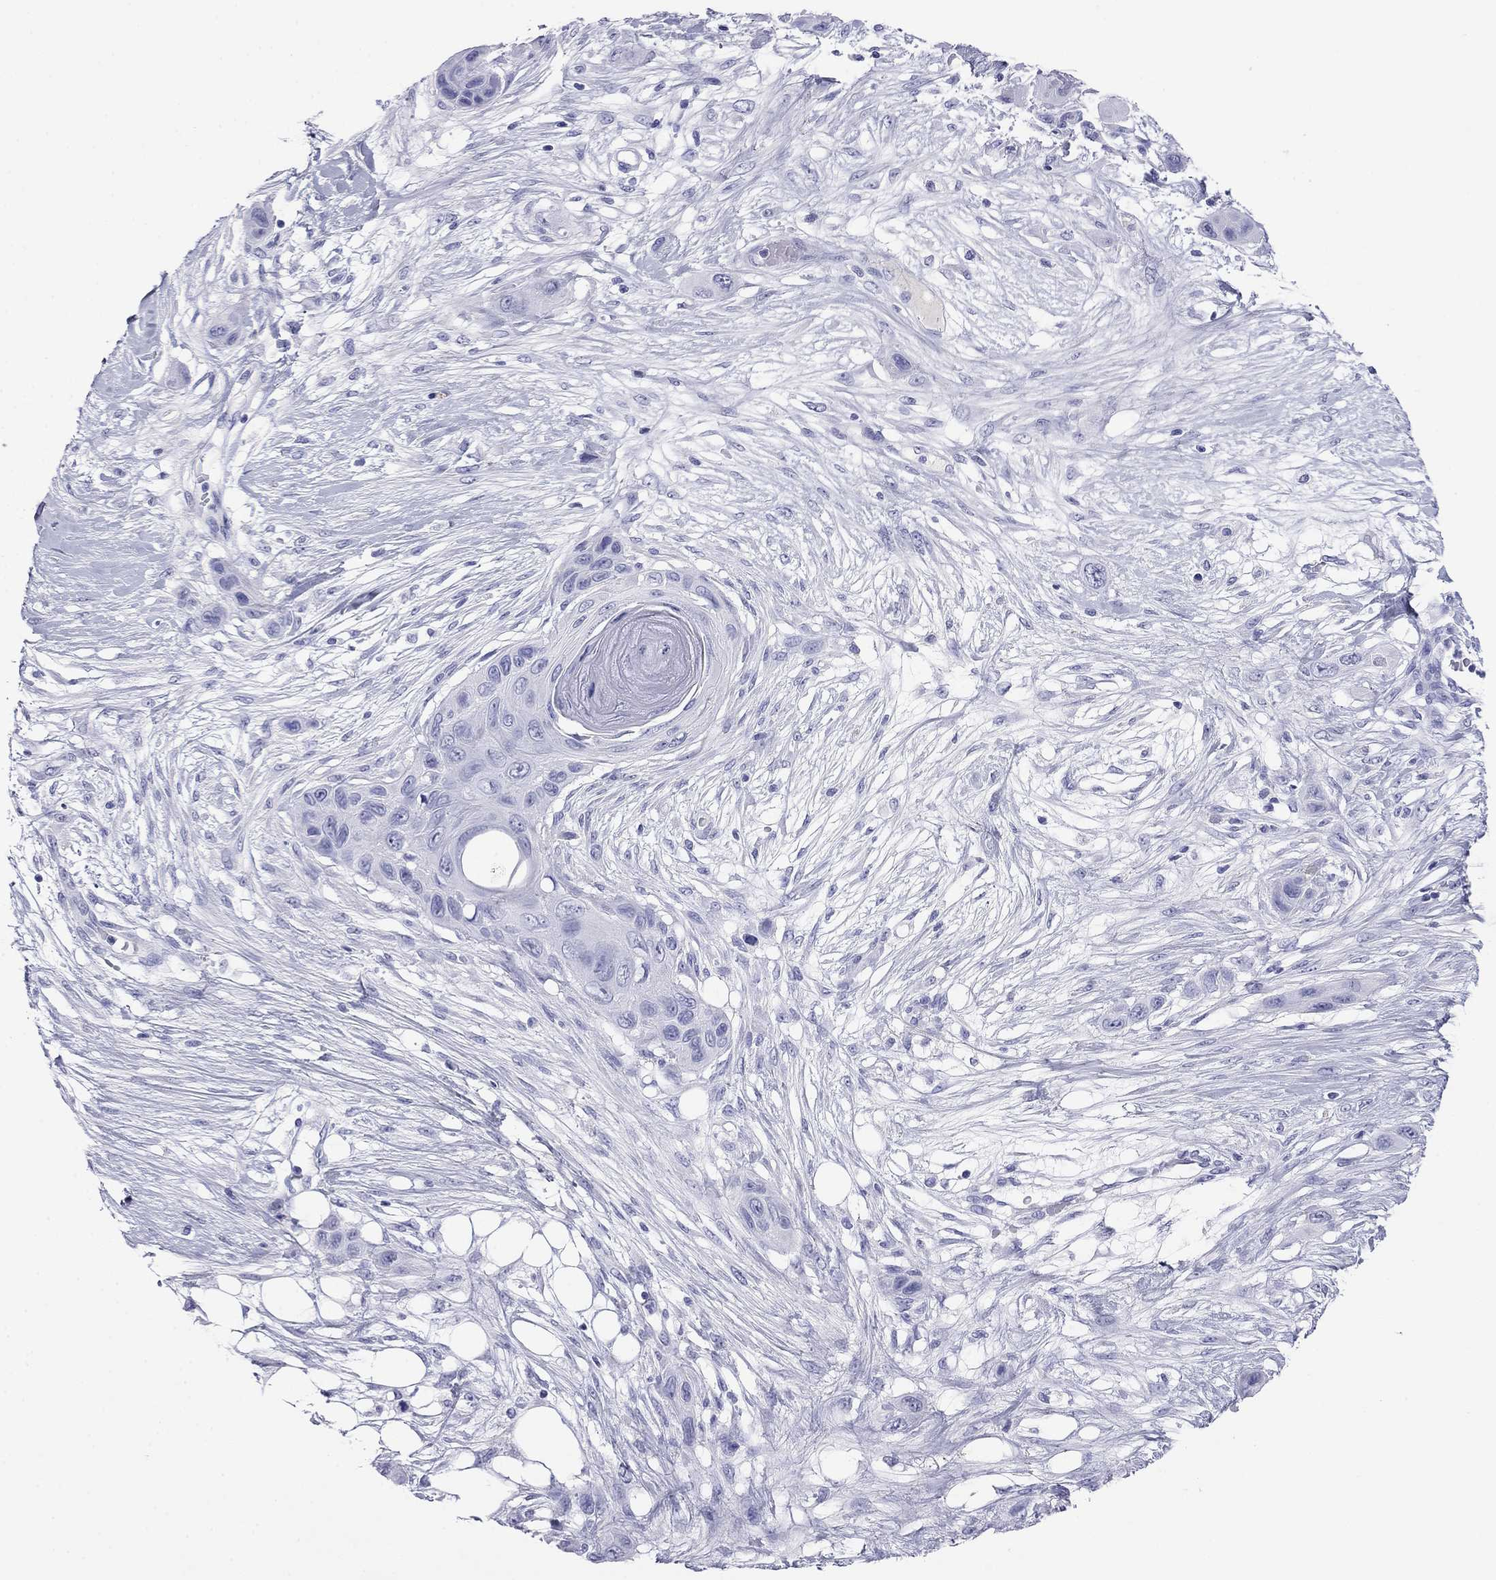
{"staining": {"intensity": "negative", "quantity": "none", "location": "none"}, "tissue": "skin cancer", "cell_type": "Tumor cells", "image_type": "cancer", "snomed": [{"axis": "morphology", "description": "Squamous cell carcinoma, NOS"}, {"axis": "topography", "description": "Skin"}], "caption": "High power microscopy photomicrograph of an immunohistochemistry image of skin squamous cell carcinoma, revealing no significant positivity in tumor cells. The staining is performed using DAB (3,3'-diaminobenzidine) brown chromogen with nuclei counter-stained in using hematoxylin.", "gene": "ODF4", "patient": {"sex": "male", "age": 79}}